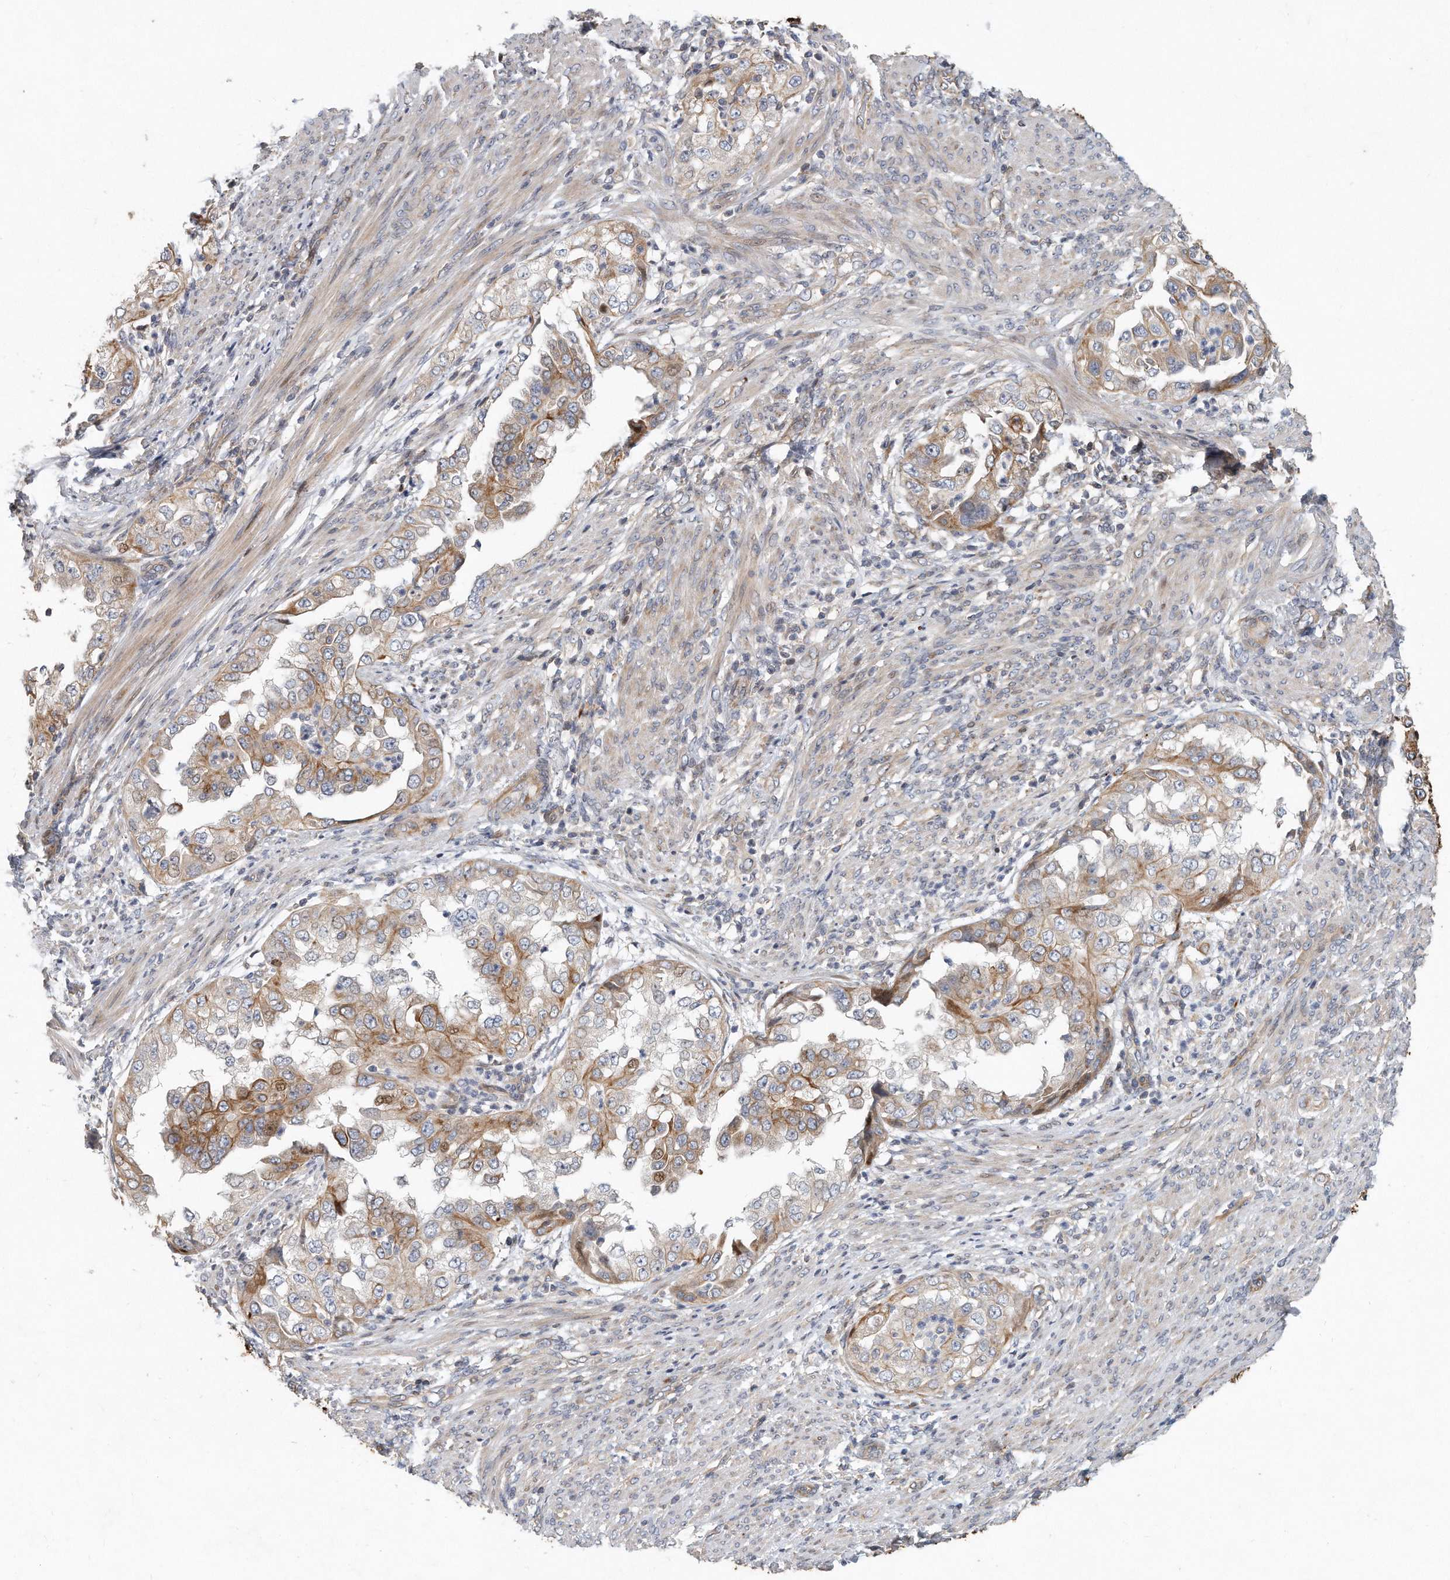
{"staining": {"intensity": "moderate", "quantity": "25%-75%", "location": "cytoplasmic/membranous,nuclear"}, "tissue": "endometrial cancer", "cell_type": "Tumor cells", "image_type": "cancer", "snomed": [{"axis": "morphology", "description": "Adenocarcinoma, NOS"}, {"axis": "topography", "description": "Endometrium"}], "caption": "Immunohistochemical staining of endometrial cancer (adenocarcinoma) demonstrates medium levels of moderate cytoplasmic/membranous and nuclear protein staining in about 25%-75% of tumor cells.", "gene": "PCDH8", "patient": {"sex": "female", "age": 85}}